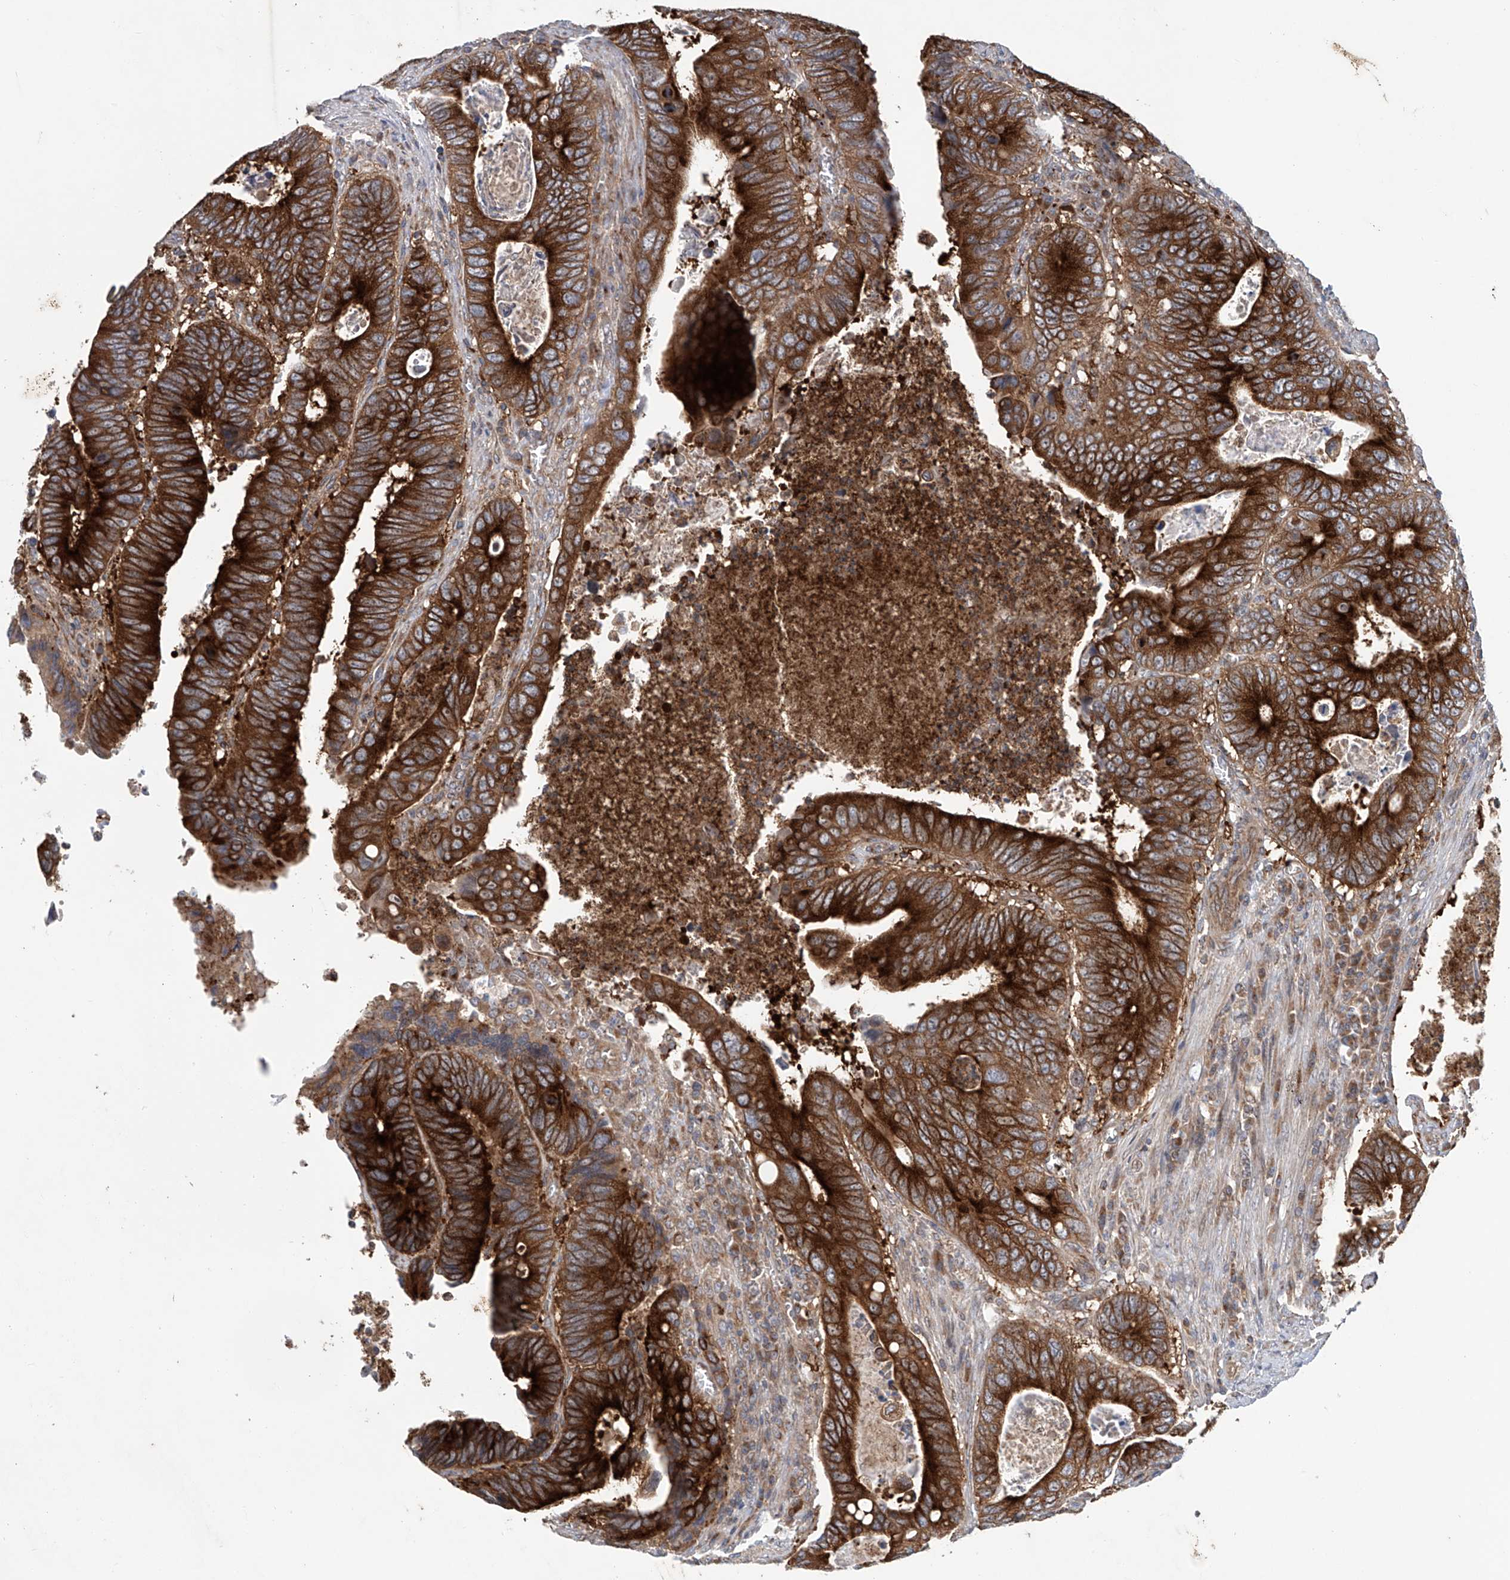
{"staining": {"intensity": "strong", "quantity": ">75%", "location": "cytoplasmic/membranous"}, "tissue": "colorectal cancer", "cell_type": "Tumor cells", "image_type": "cancer", "snomed": [{"axis": "morphology", "description": "Adenocarcinoma, NOS"}, {"axis": "topography", "description": "Colon"}], "caption": "Immunohistochemistry (IHC) of human colorectal adenocarcinoma shows high levels of strong cytoplasmic/membranous expression in approximately >75% of tumor cells.", "gene": "KLC4", "patient": {"sex": "male", "age": 72}}